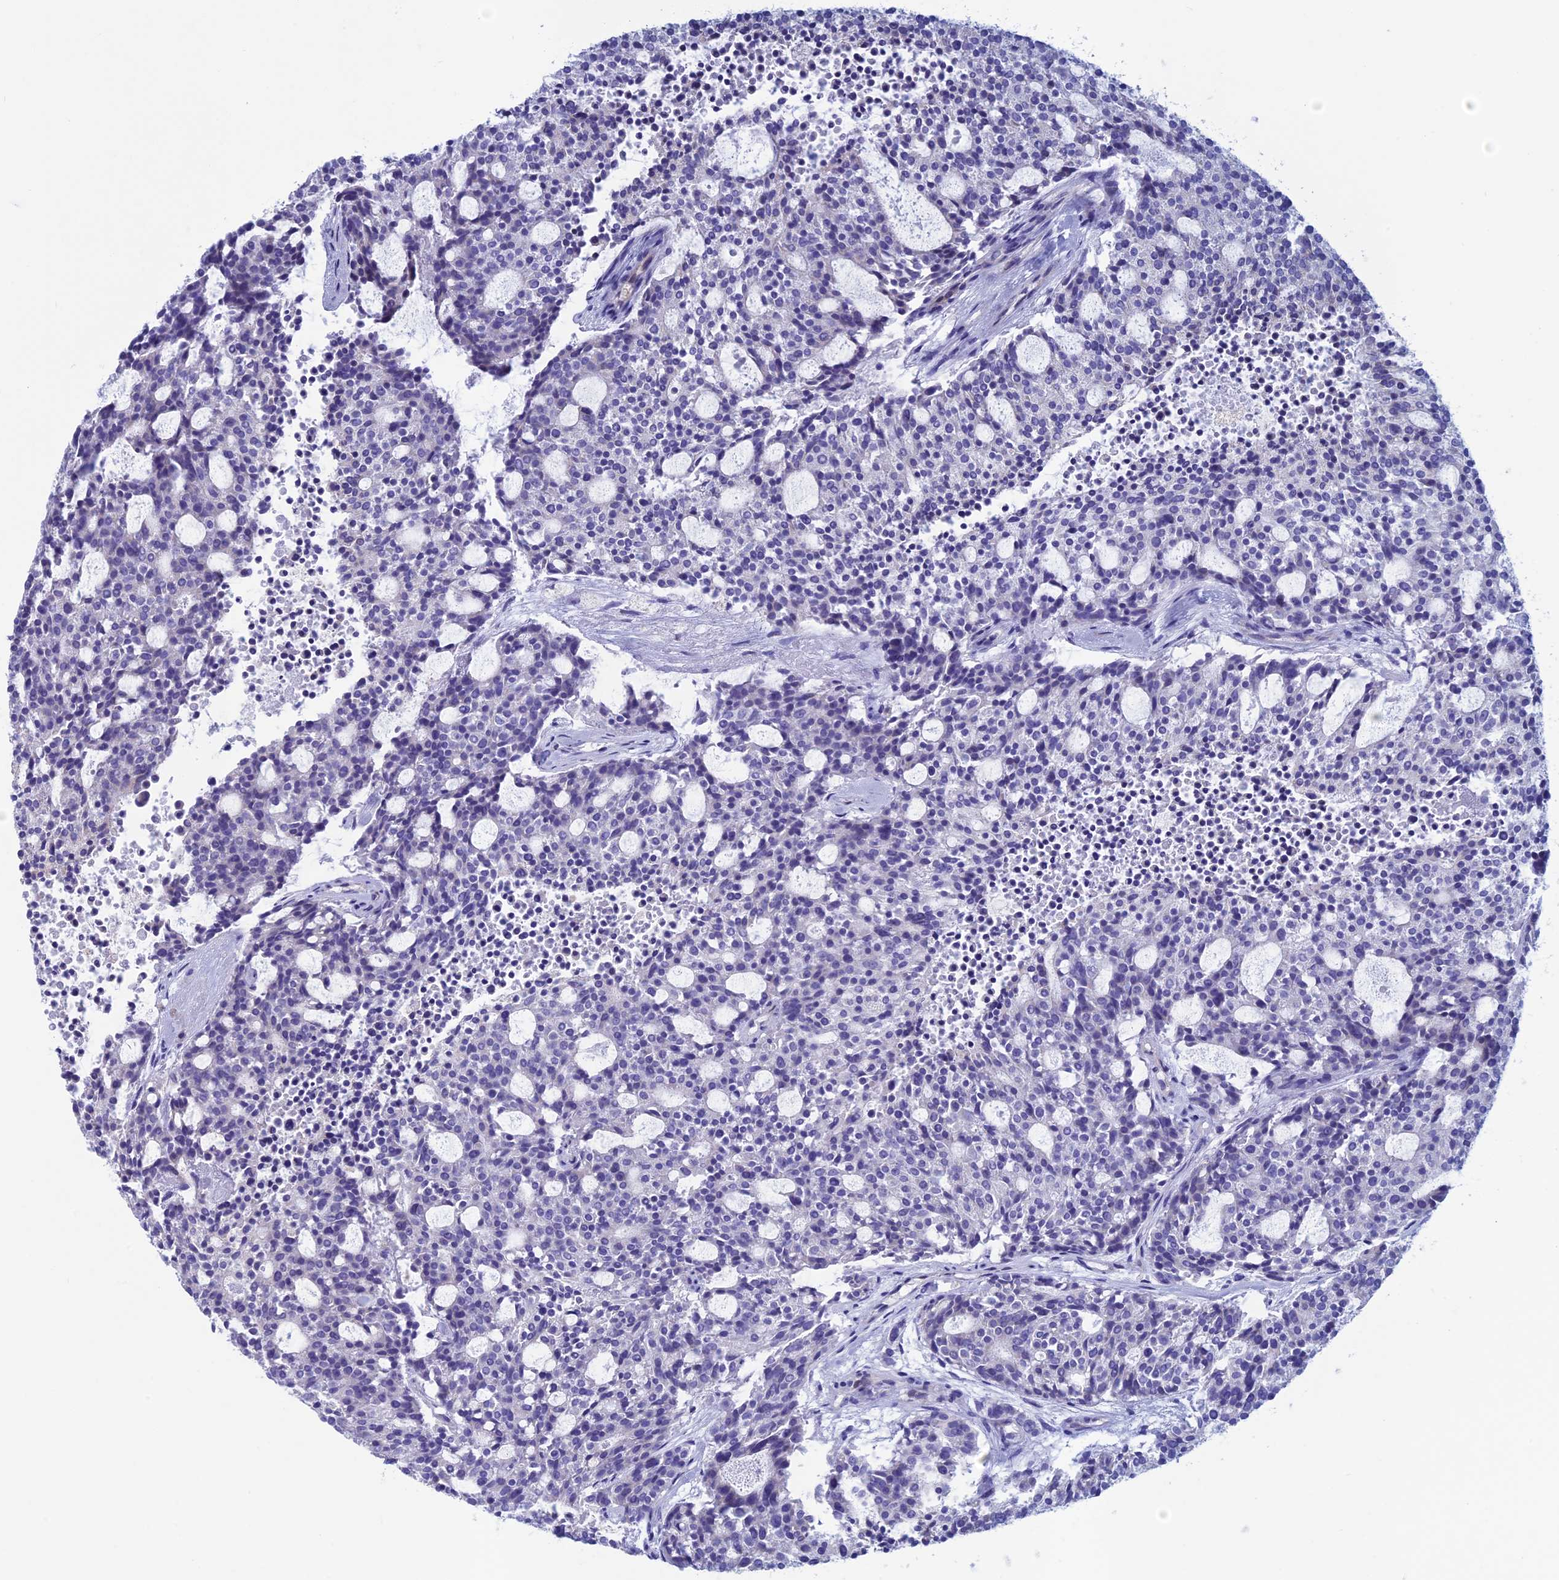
{"staining": {"intensity": "negative", "quantity": "none", "location": "none"}, "tissue": "carcinoid", "cell_type": "Tumor cells", "image_type": "cancer", "snomed": [{"axis": "morphology", "description": "Carcinoid, malignant, NOS"}, {"axis": "topography", "description": "Pancreas"}], "caption": "A micrograph of carcinoid stained for a protein shows no brown staining in tumor cells.", "gene": "ACSS1", "patient": {"sex": "female", "age": 54}}